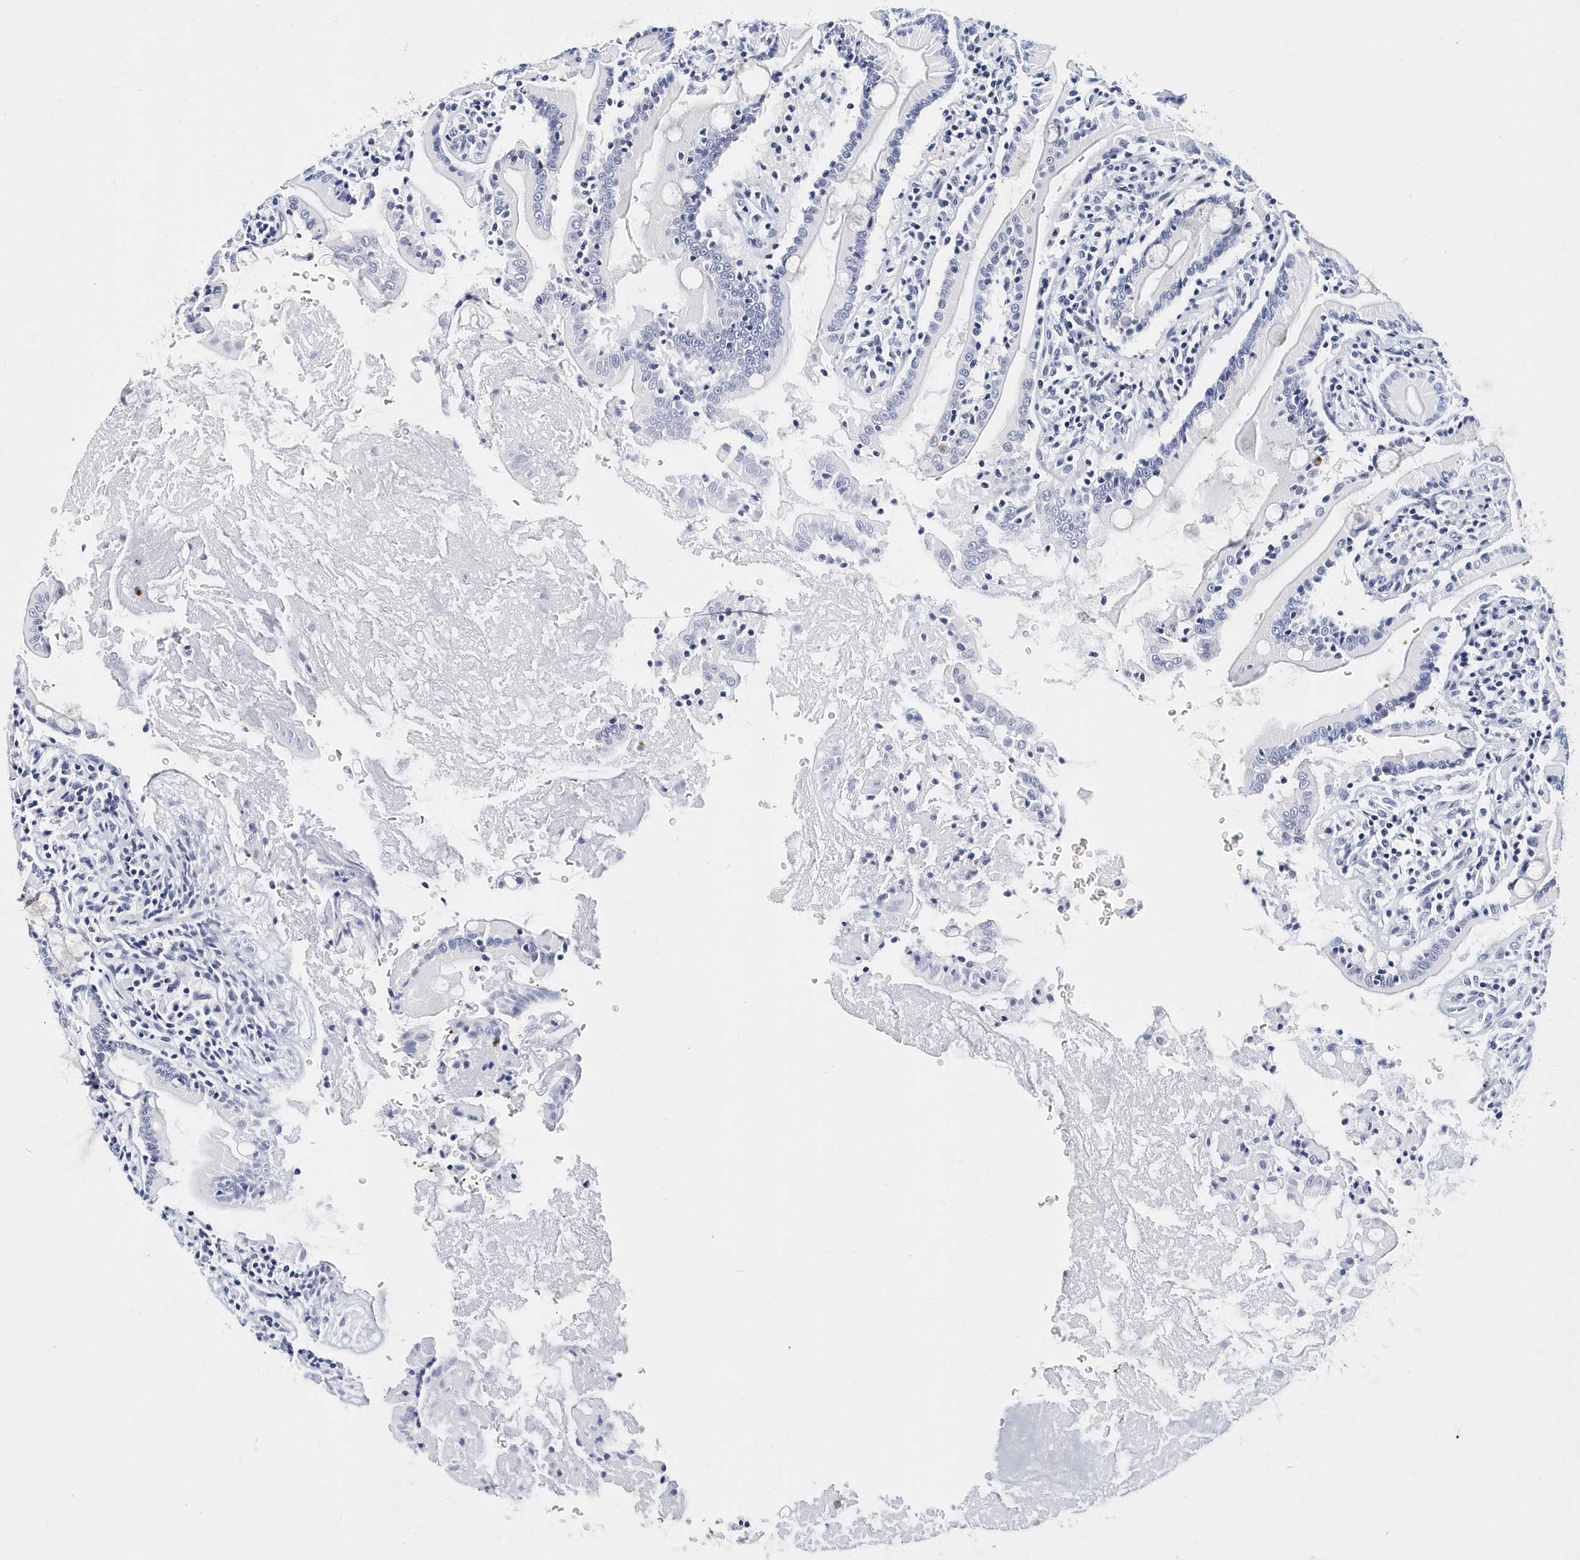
{"staining": {"intensity": "negative", "quantity": "none", "location": "none"}, "tissue": "duodenum", "cell_type": "Glandular cells", "image_type": "normal", "snomed": [{"axis": "morphology", "description": "Normal tissue, NOS"}, {"axis": "topography", "description": "Duodenum"}], "caption": "Immunohistochemistry (IHC) image of normal duodenum: duodenum stained with DAB displays no significant protein positivity in glandular cells.", "gene": "ITGA2B", "patient": {"sex": "male", "age": 35}}